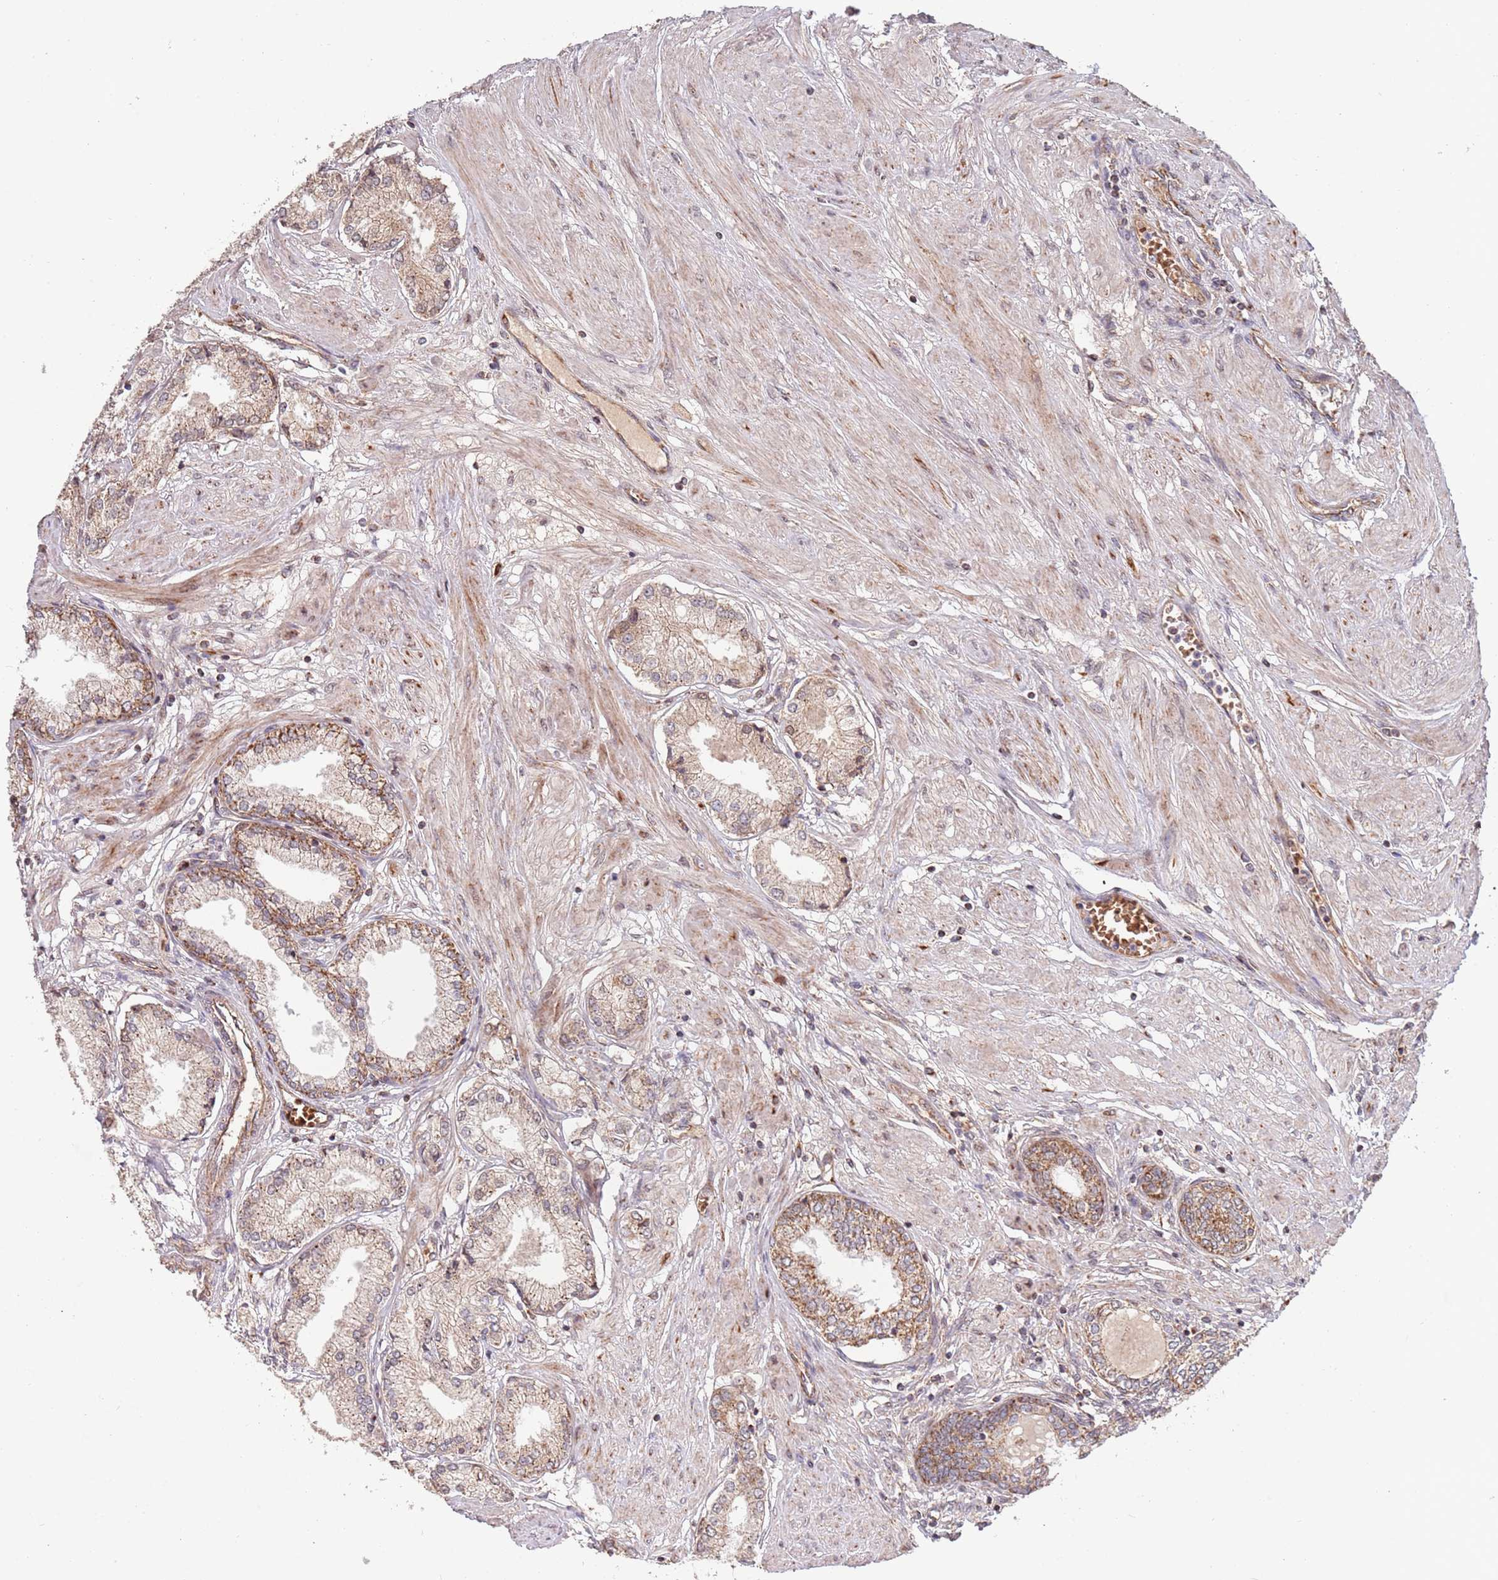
{"staining": {"intensity": "moderate", "quantity": ">75%", "location": "cytoplasmic/membranous"}, "tissue": "prostate cancer", "cell_type": "Tumor cells", "image_type": "cancer", "snomed": [{"axis": "morphology", "description": "Adenocarcinoma, High grade"}, {"axis": "topography", "description": "Prostate and seminal vesicle, NOS"}], "caption": "A photomicrograph of human prostate cancer (high-grade adenocarcinoma) stained for a protein shows moderate cytoplasmic/membranous brown staining in tumor cells.", "gene": "DCHS1", "patient": {"sex": "male", "age": 64}}